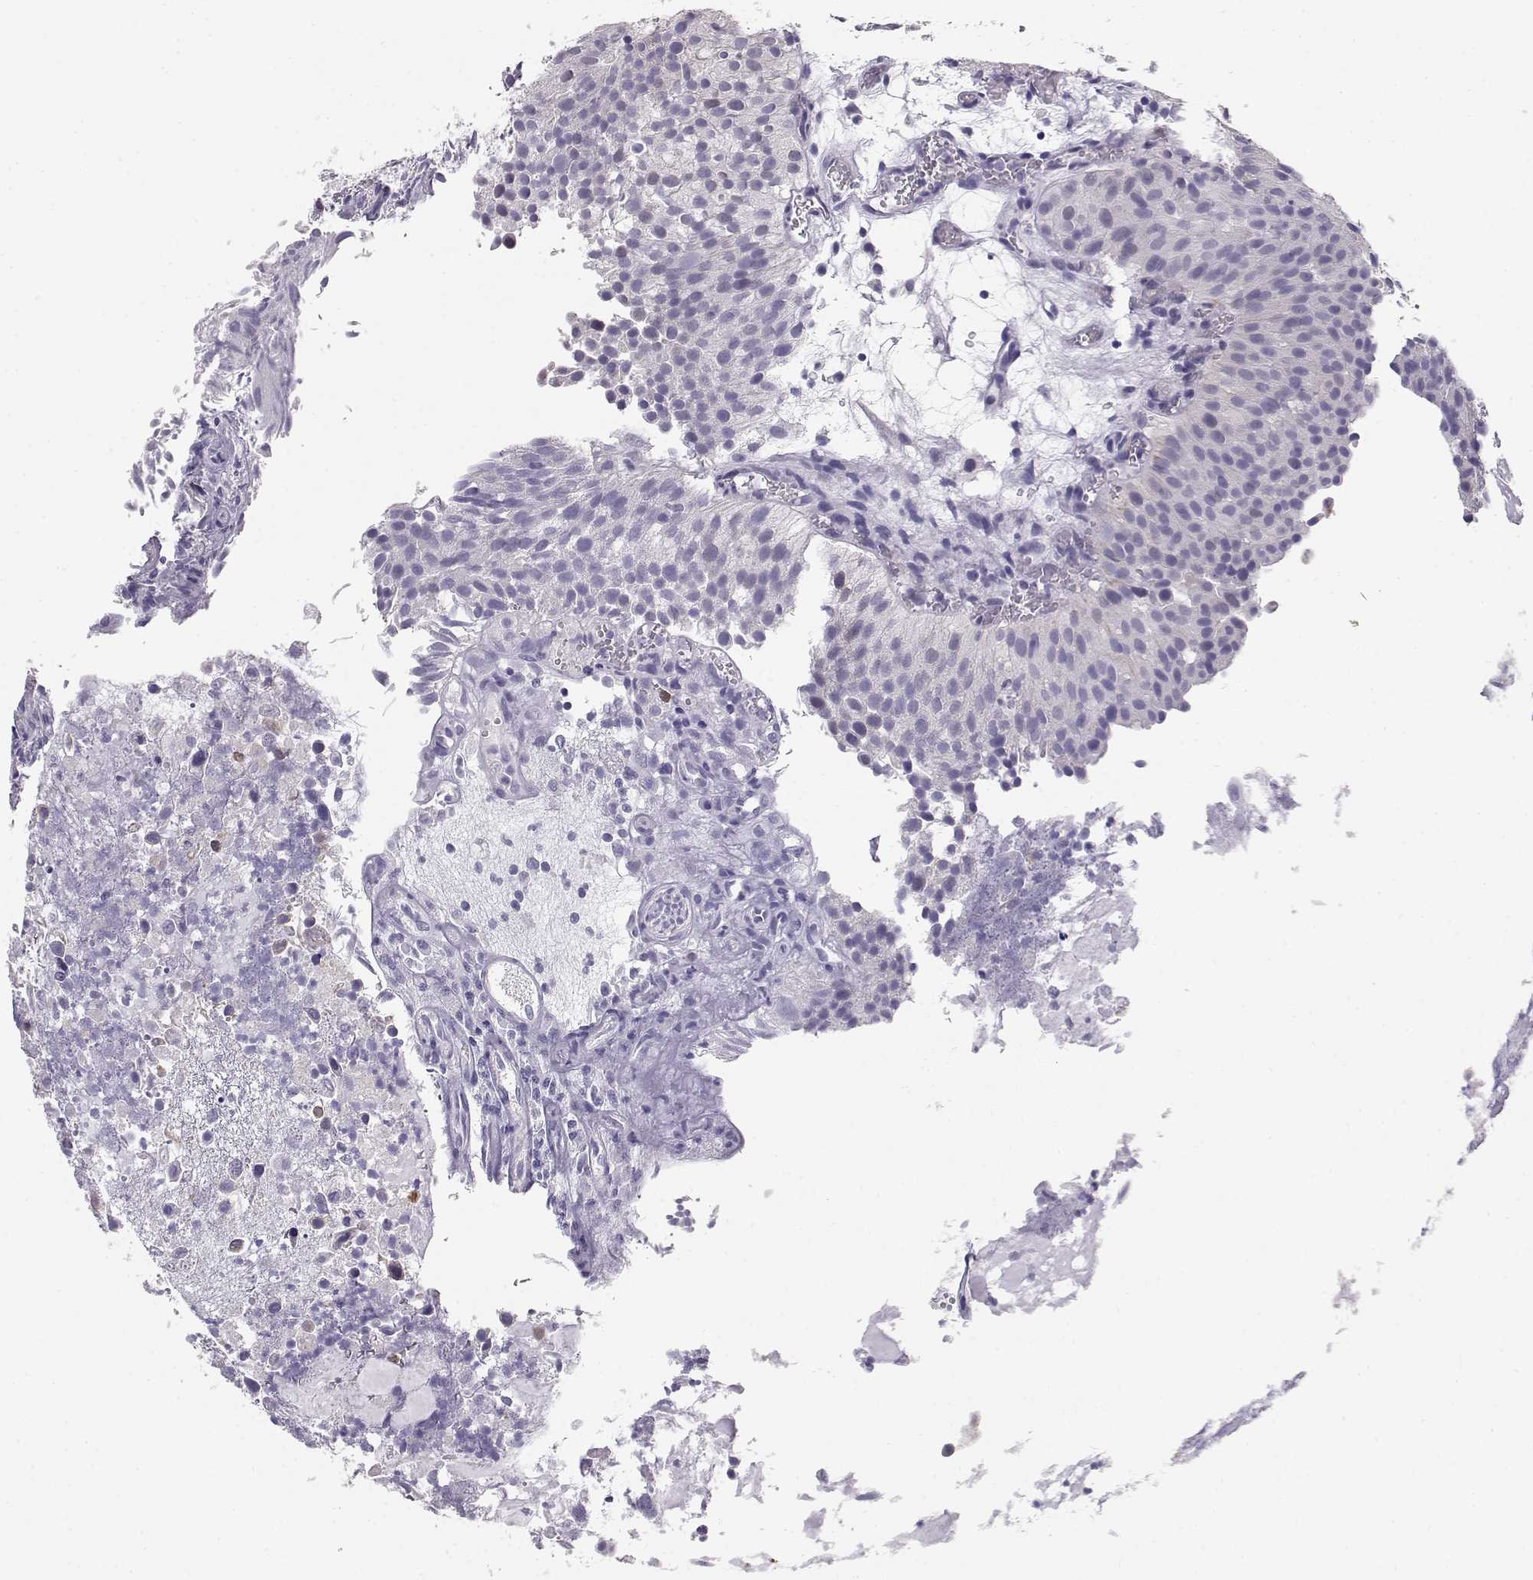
{"staining": {"intensity": "negative", "quantity": "none", "location": "none"}, "tissue": "urothelial cancer", "cell_type": "Tumor cells", "image_type": "cancer", "snomed": [{"axis": "morphology", "description": "Urothelial carcinoma, Low grade"}, {"axis": "topography", "description": "Urinary bladder"}], "caption": "There is no significant expression in tumor cells of urothelial cancer.", "gene": "NUTM1", "patient": {"sex": "female", "age": 87}}